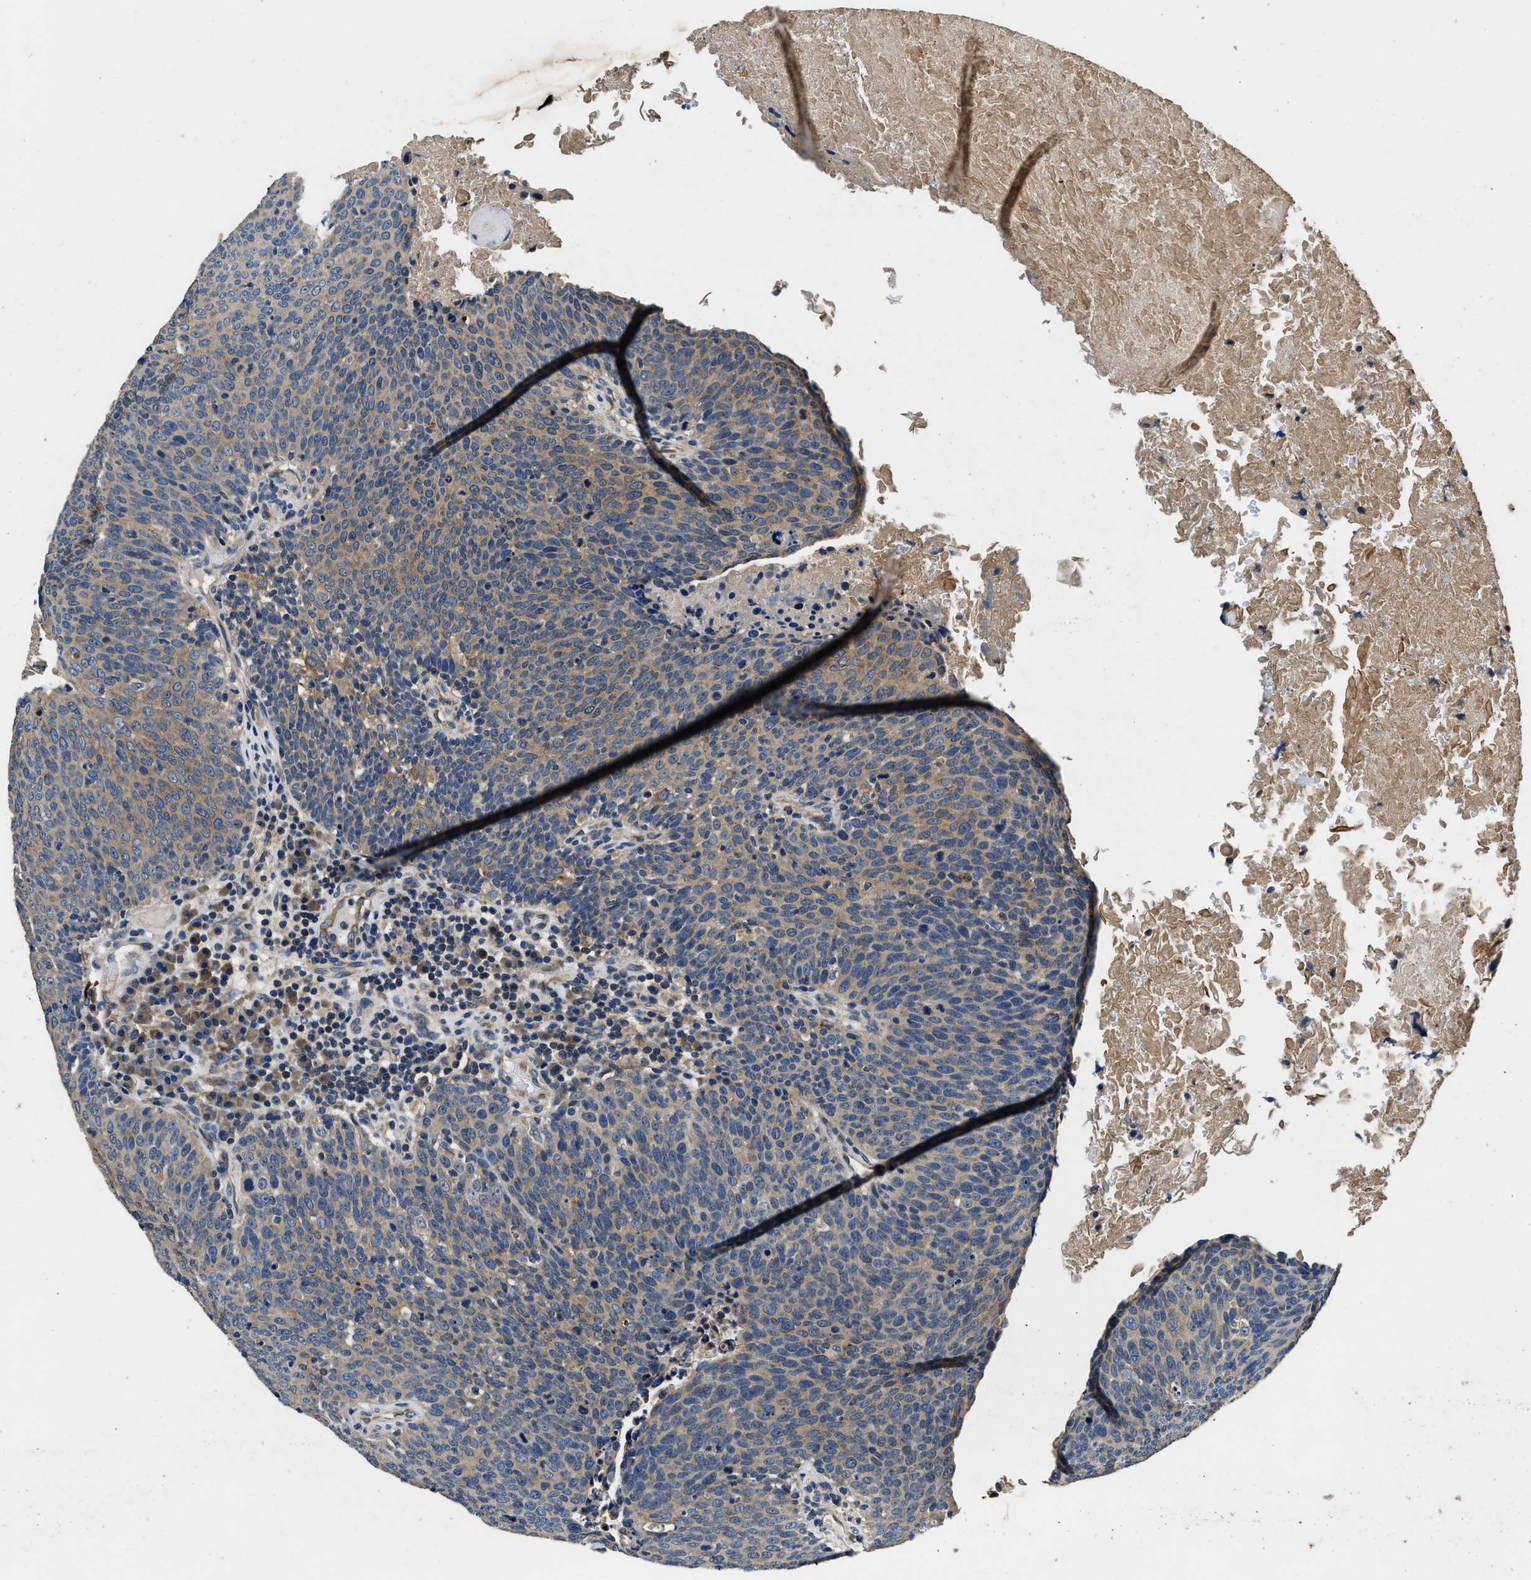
{"staining": {"intensity": "weak", "quantity": ">75%", "location": "cytoplasmic/membranous"}, "tissue": "head and neck cancer", "cell_type": "Tumor cells", "image_type": "cancer", "snomed": [{"axis": "morphology", "description": "Squamous cell carcinoma, NOS"}, {"axis": "morphology", "description": "Squamous cell carcinoma, metastatic, NOS"}, {"axis": "topography", "description": "Lymph node"}, {"axis": "topography", "description": "Head-Neck"}], "caption": "This is an image of immunohistochemistry staining of squamous cell carcinoma (head and neck), which shows weak staining in the cytoplasmic/membranous of tumor cells.", "gene": "DHRS7B", "patient": {"sex": "male", "age": 62}}